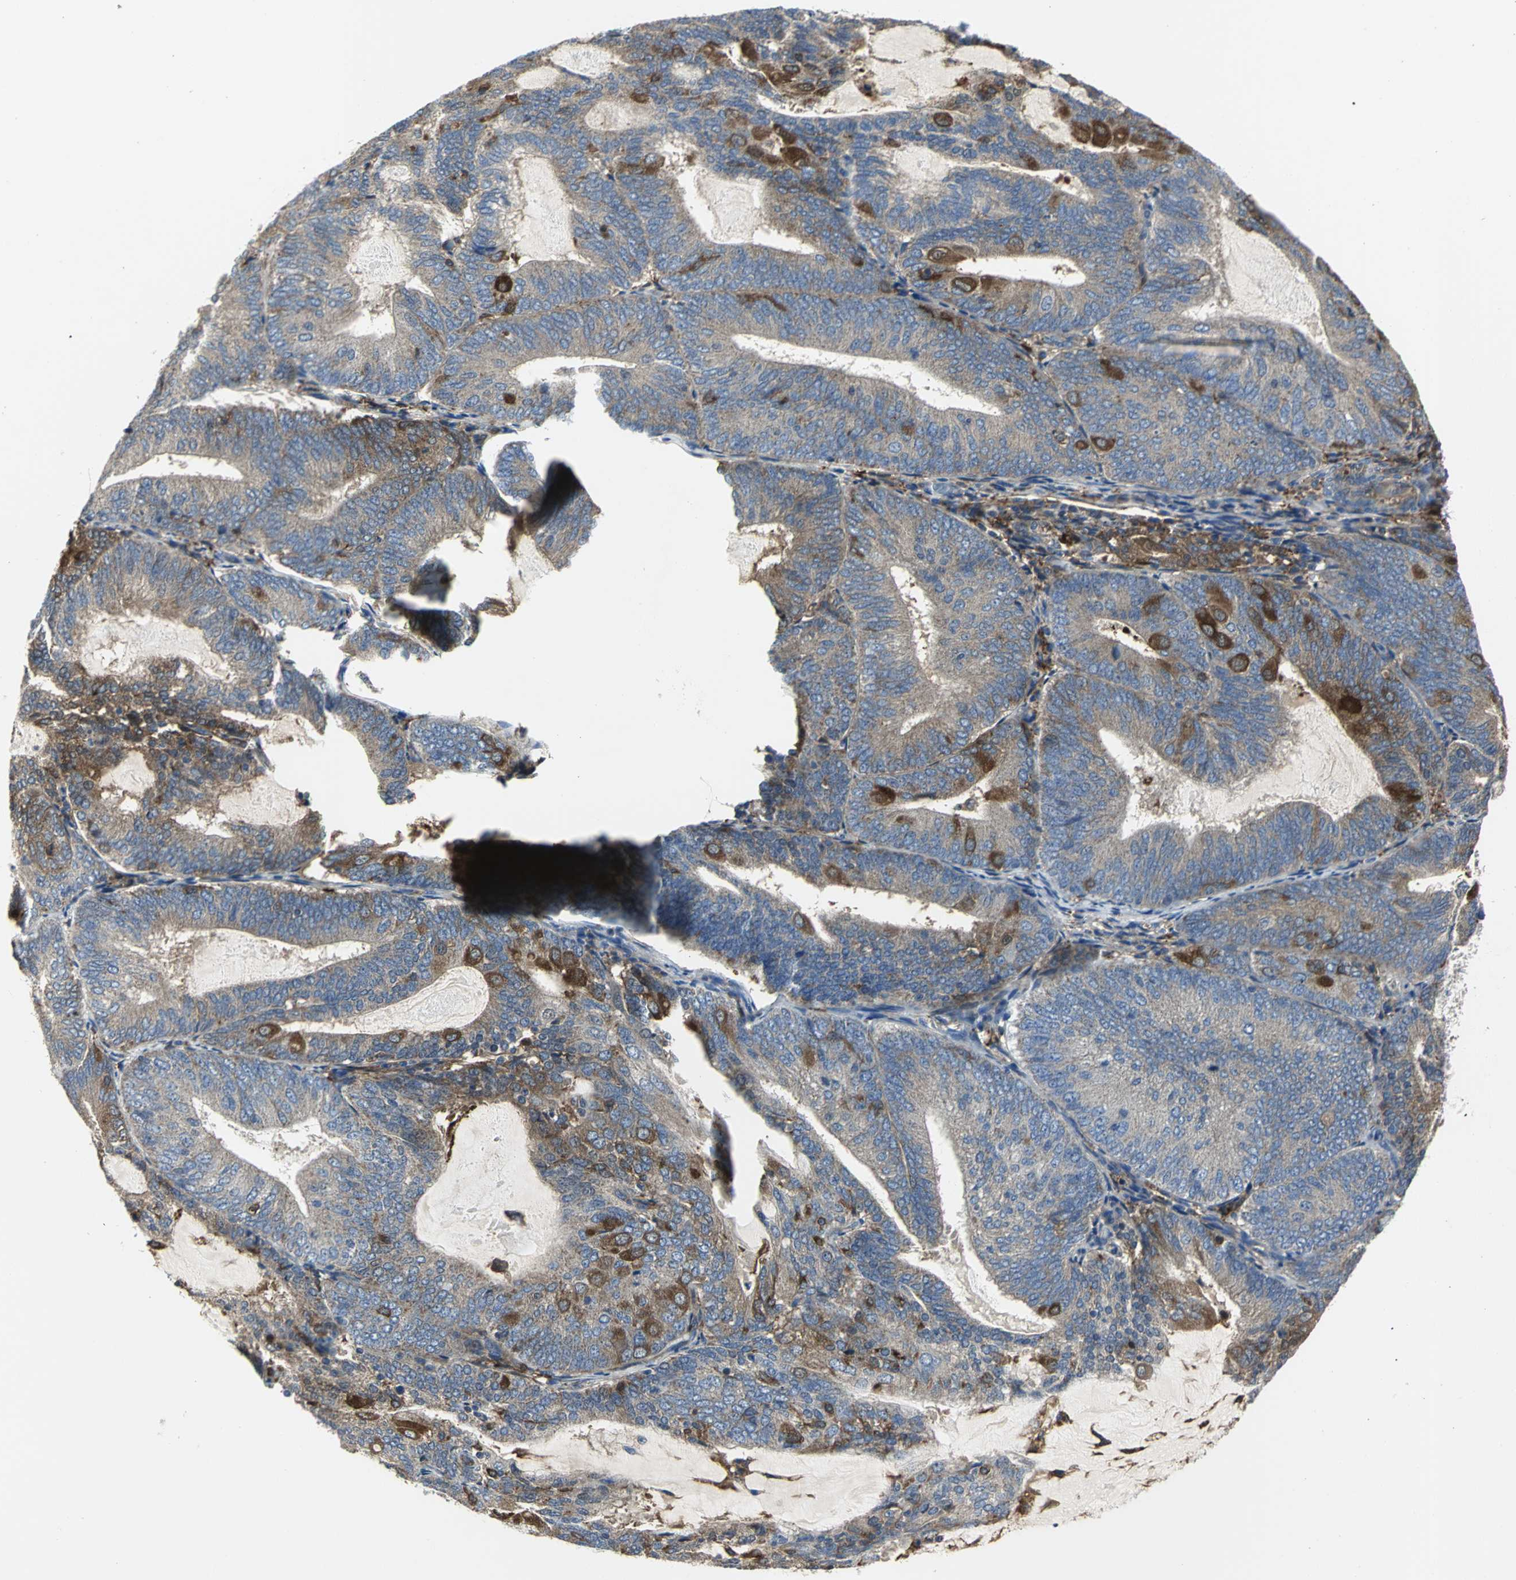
{"staining": {"intensity": "moderate", "quantity": ">75%", "location": "cytoplasmic/membranous"}, "tissue": "endometrial cancer", "cell_type": "Tumor cells", "image_type": "cancer", "snomed": [{"axis": "morphology", "description": "Adenocarcinoma, NOS"}, {"axis": "topography", "description": "Endometrium"}], "caption": "A brown stain highlights moderate cytoplasmic/membranous staining of a protein in endometrial cancer tumor cells.", "gene": "CHRNB1", "patient": {"sex": "female", "age": 81}}